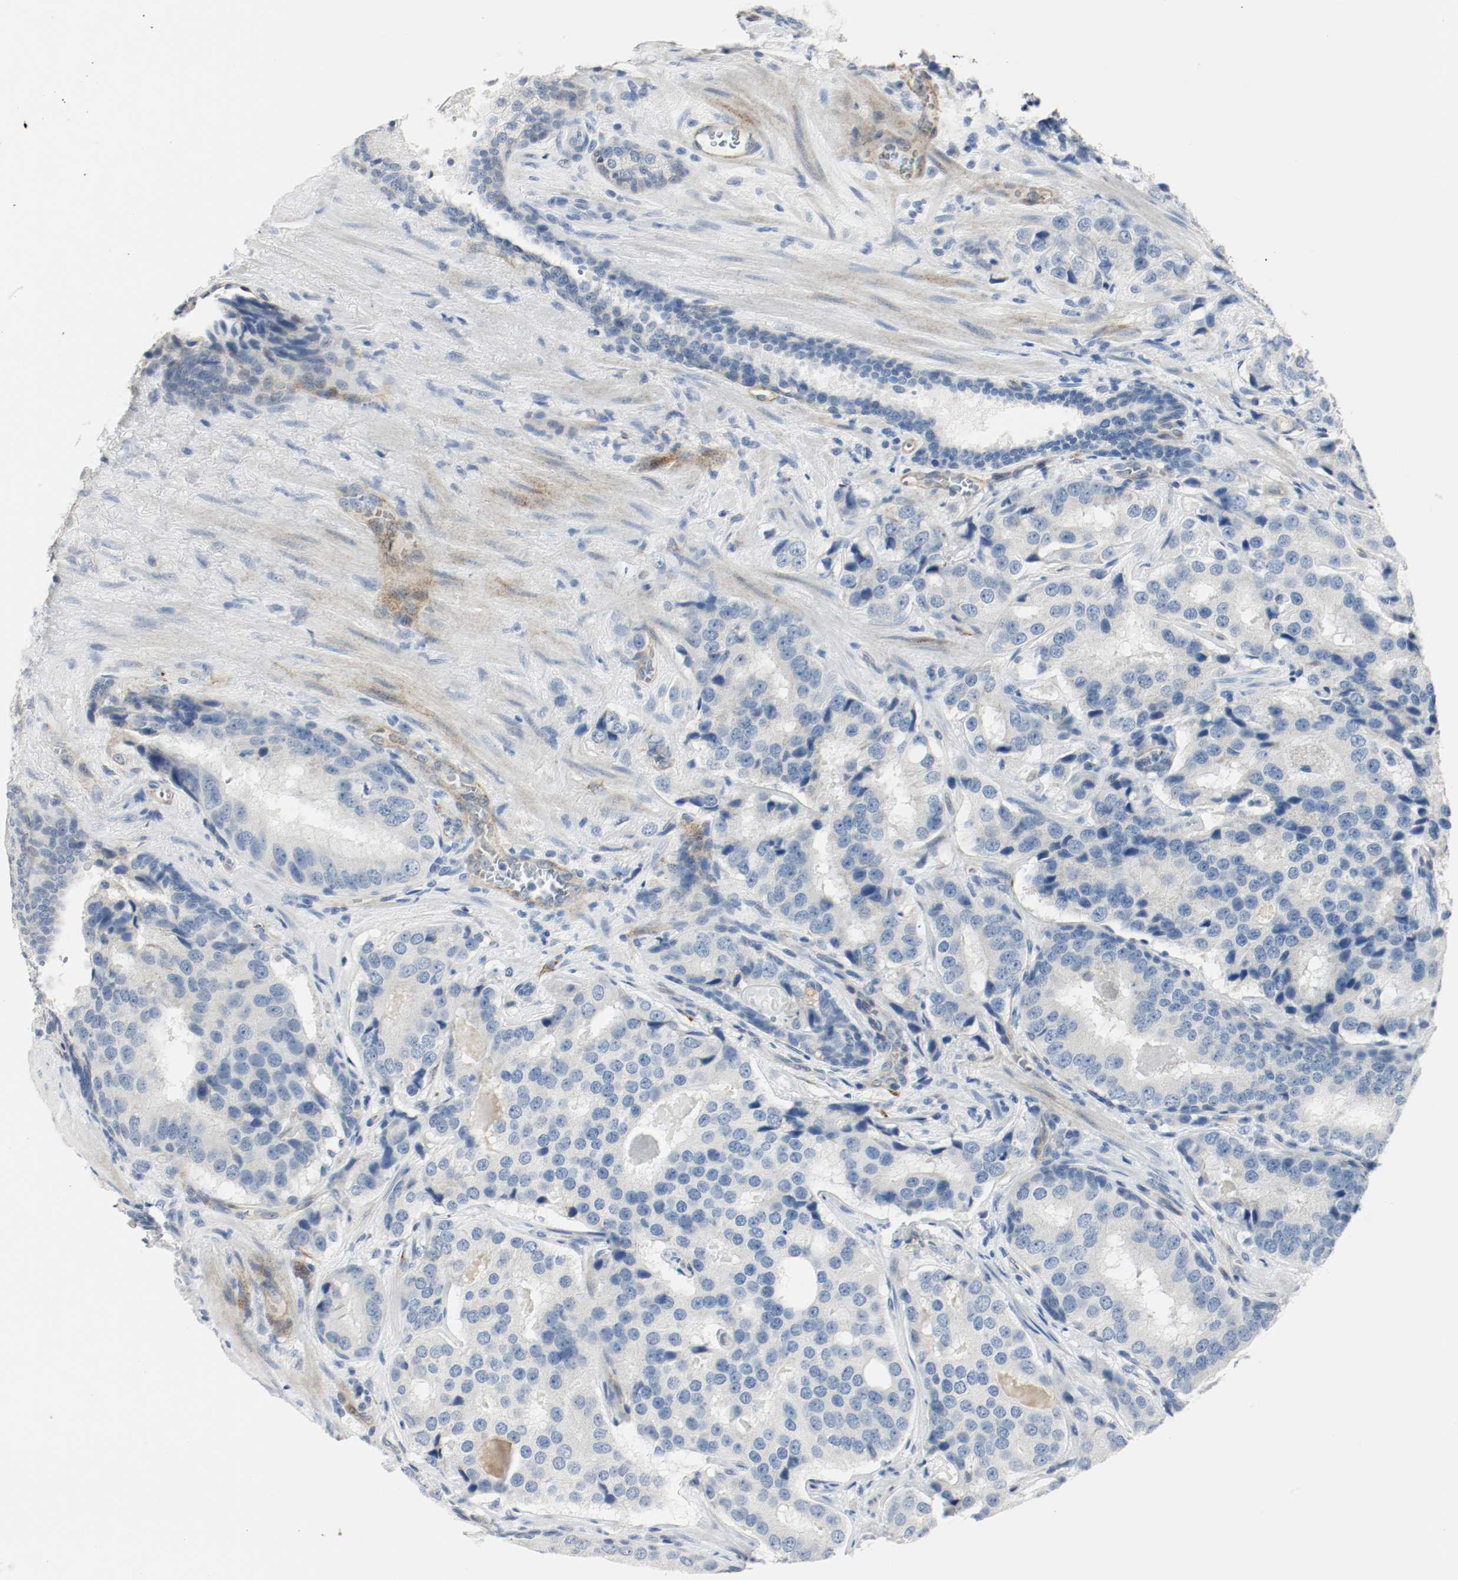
{"staining": {"intensity": "negative", "quantity": "none", "location": "none"}, "tissue": "prostate cancer", "cell_type": "Tumor cells", "image_type": "cancer", "snomed": [{"axis": "morphology", "description": "Adenocarcinoma, High grade"}, {"axis": "topography", "description": "Prostate"}], "caption": "Immunohistochemistry (IHC) photomicrograph of adenocarcinoma (high-grade) (prostate) stained for a protein (brown), which reveals no positivity in tumor cells.", "gene": "LAMB1", "patient": {"sex": "male", "age": 58}}